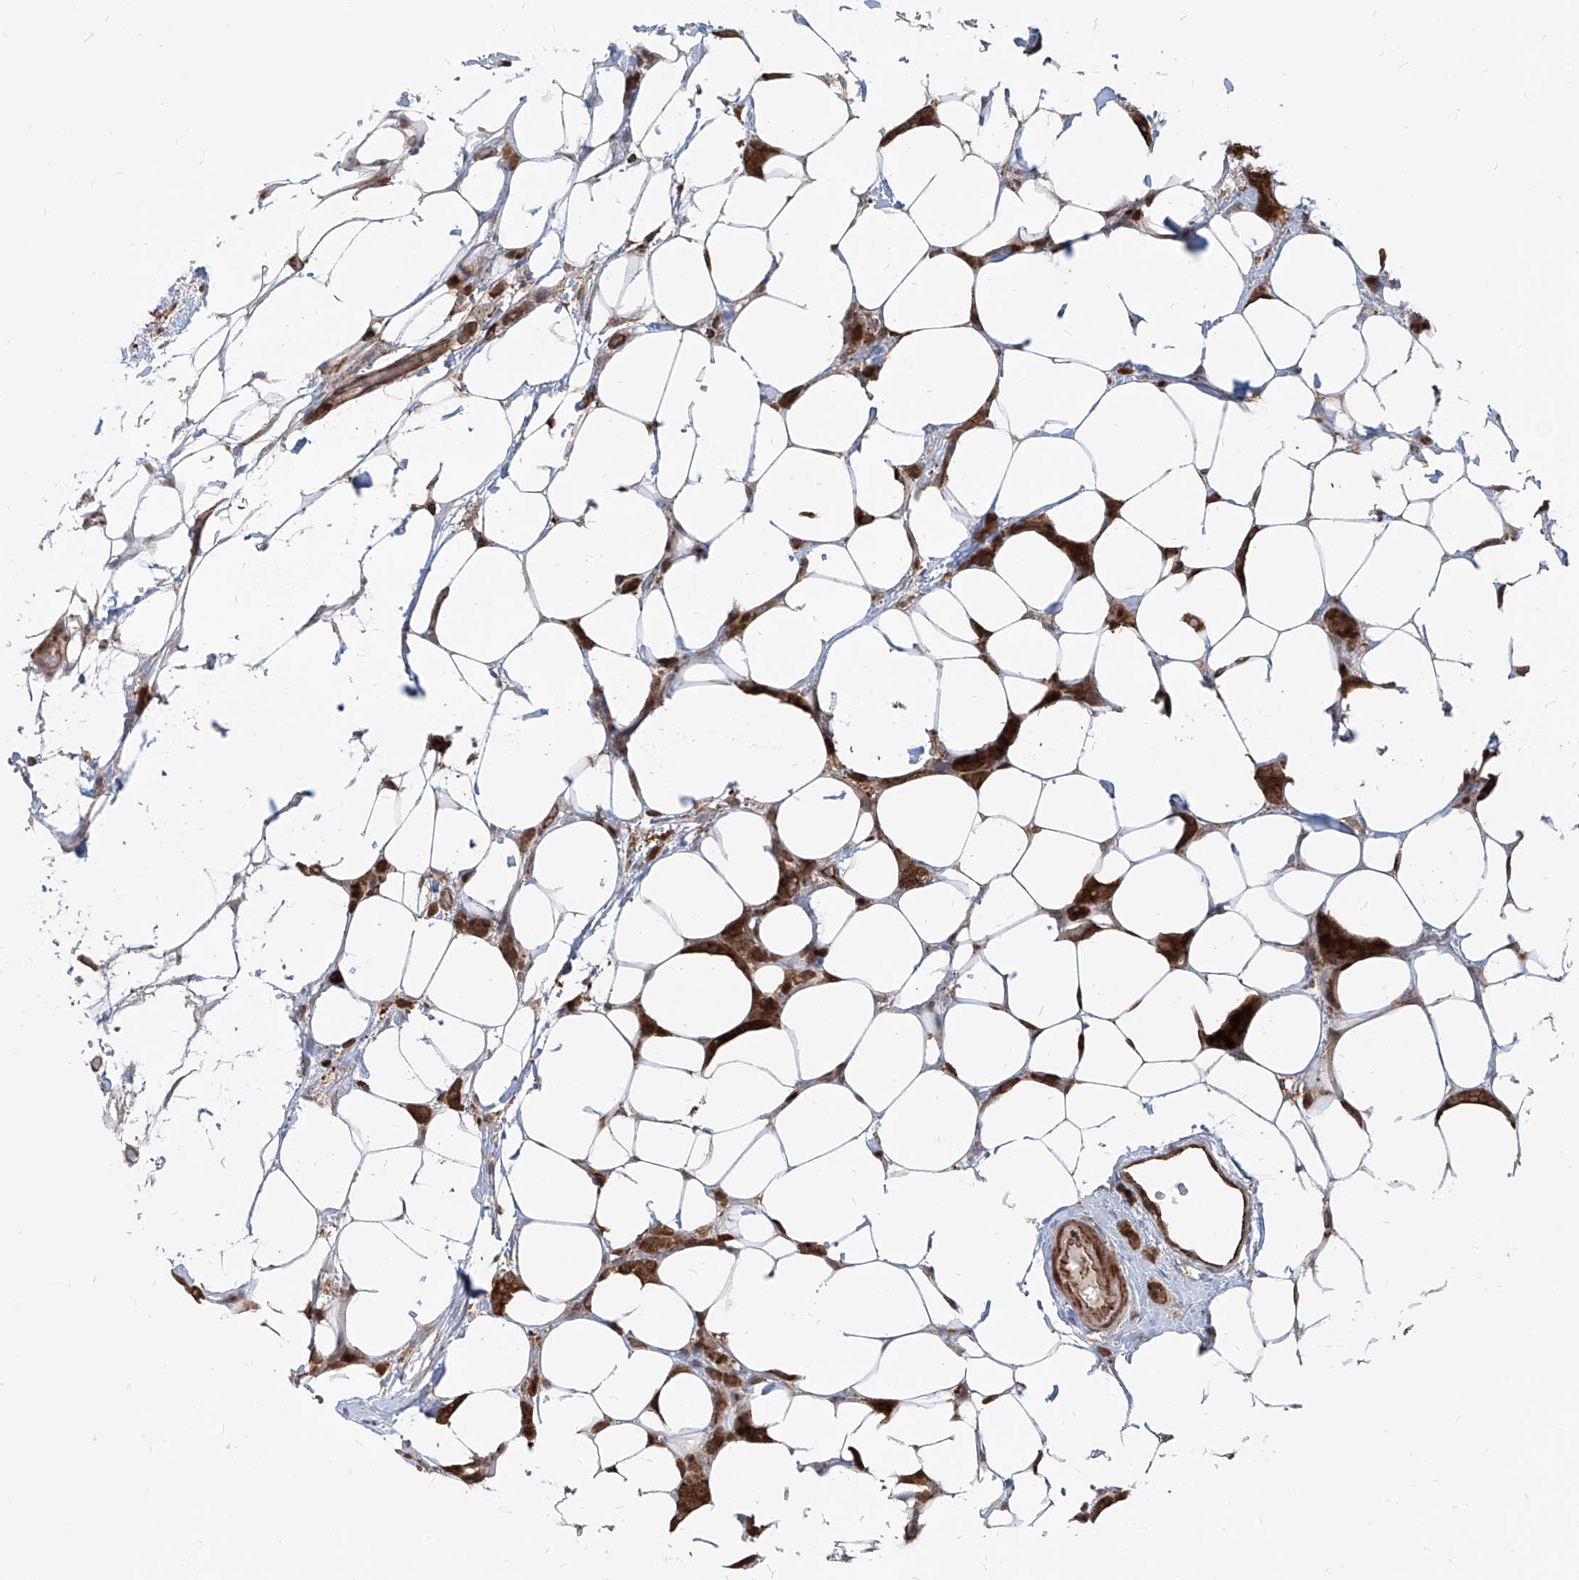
{"staining": {"intensity": "strong", "quantity": ">75%", "location": "cytoplasmic/membranous"}, "tissue": "breast cancer", "cell_type": "Tumor cells", "image_type": "cancer", "snomed": [{"axis": "morphology", "description": "Lobular carcinoma"}, {"axis": "topography", "description": "Breast"}], "caption": "IHC (DAB (3,3'-diaminobenzidine)) staining of breast cancer reveals strong cytoplasmic/membranous protein positivity in approximately >75% of tumor cells. The protein of interest is stained brown, and the nuclei are stained in blue (DAB IHC with brightfield microscopy, high magnification).", "gene": "MAGED2", "patient": {"sex": "female", "age": 50}}